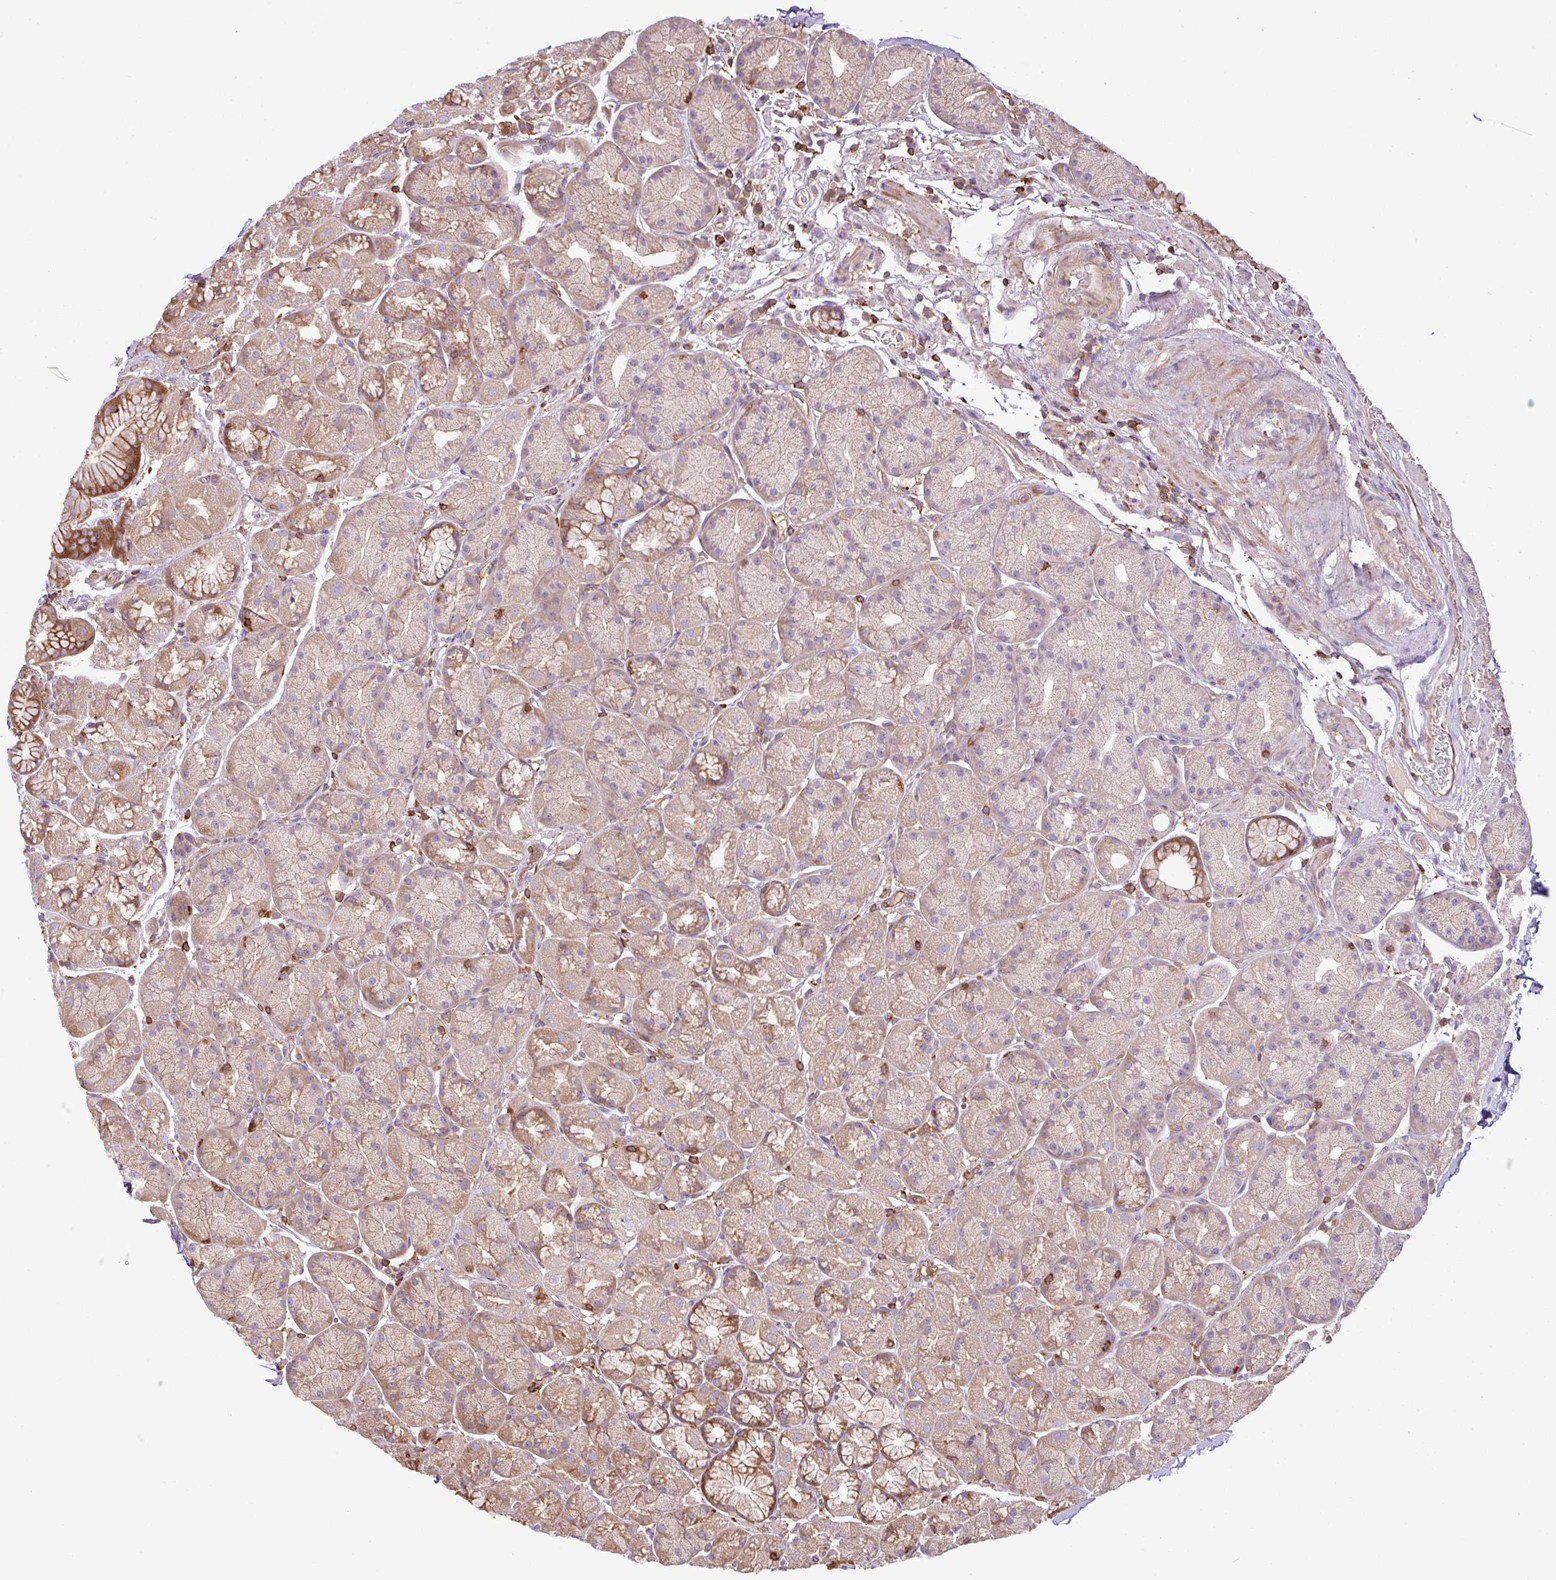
{"staining": {"intensity": "strong", "quantity": "<25%", "location": "cytoplasmic/membranous"}, "tissue": "stomach", "cell_type": "Glandular cells", "image_type": "normal", "snomed": [{"axis": "morphology", "description": "Normal tissue, NOS"}, {"axis": "topography", "description": "Stomach, lower"}], "caption": "IHC histopathology image of benign stomach stained for a protein (brown), which shows medium levels of strong cytoplasmic/membranous positivity in approximately <25% of glandular cells.", "gene": "PGAP6", "patient": {"sex": "male", "age": 67}}